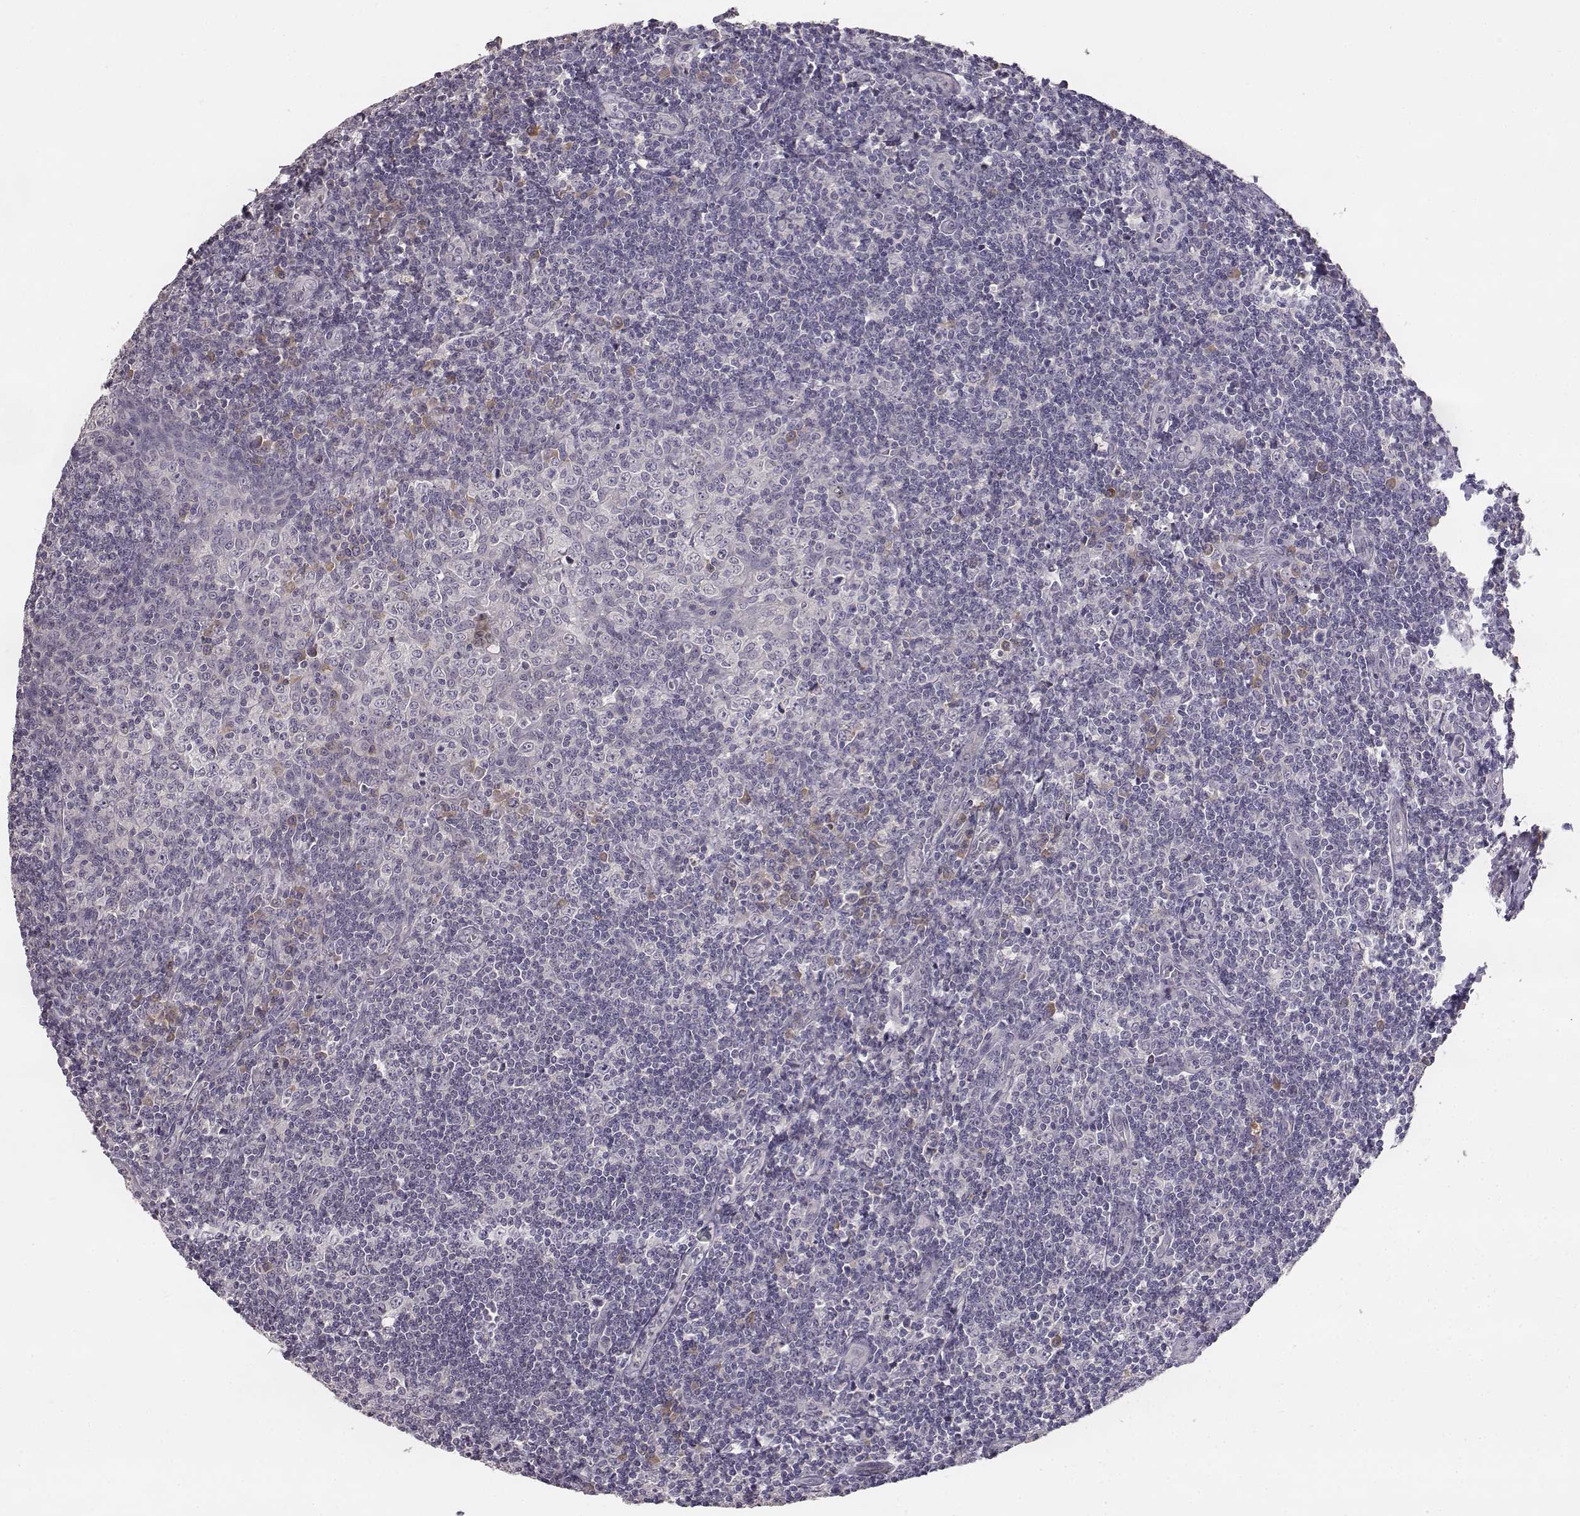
{"staining": {"intensity": "negative", "quantity": "none", "location": "none"}, "tissue": "tonsil", "cell_type": "Germinal center cells", "image_type": "normal", "snomed": [{"axis": "morphology", "description": "Normal tissue, NOS"}, {"axis": "morphology", "description": "Inflammation, NOS"}, {"axis": "topography", "description": "Tonsil"}], "caption": "Image shows no protein expression in germinal center cells of benign tonsil.", "gene": "YJEFN3", "patient": {"sex": "female", "age": 31}}